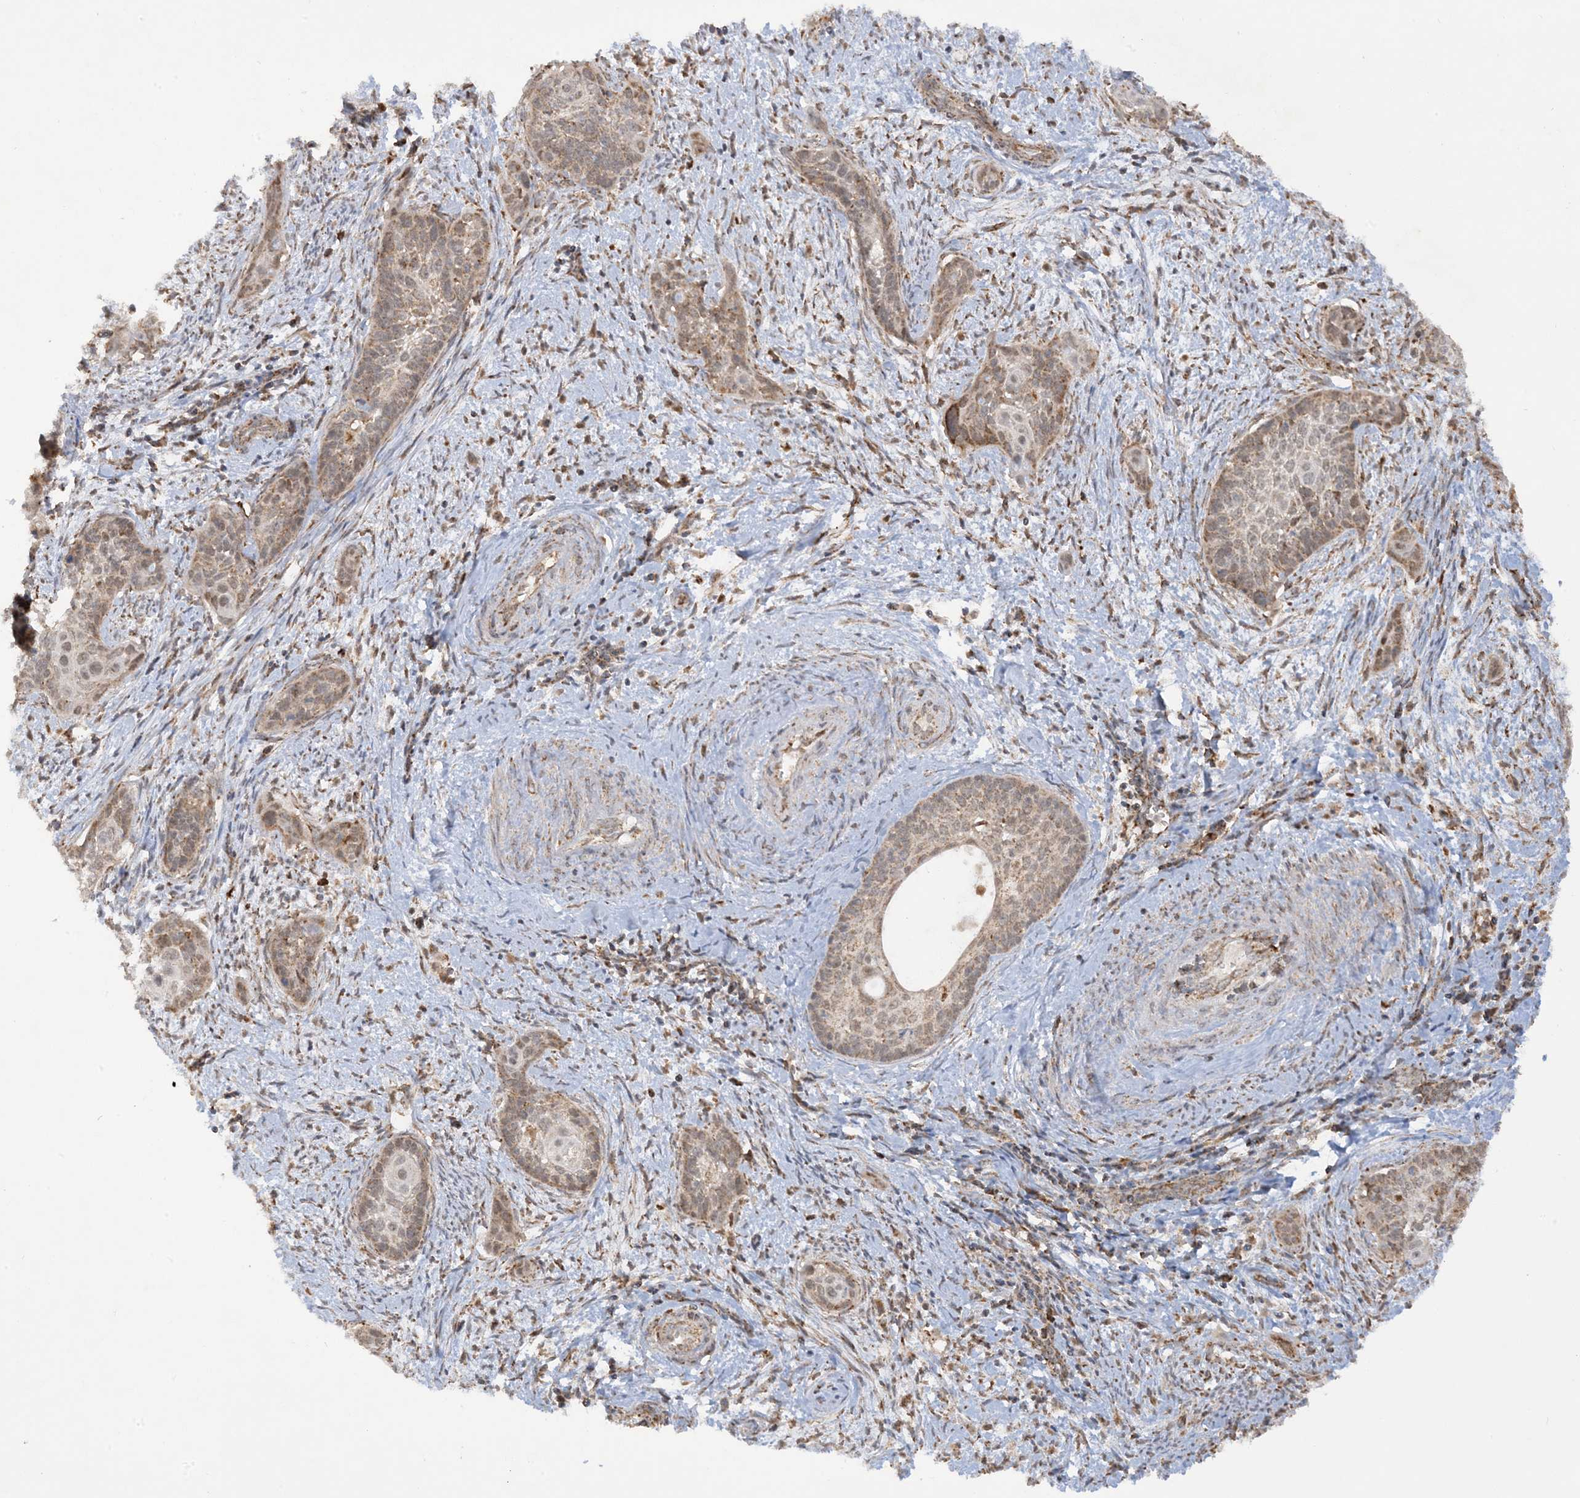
{"staining": {"intensity": "moderate", "quantity": ">75%", "location": "cytoplasmic/membranous,nuclear"}, "tissue": "cervical cancer", "cell_type": "Tumor cells", "image_type": "cancer", "snomed": [{"axis": "morphology", "description": "Squamous cell carcinoma, NOS"}, {"axis": "topography", "description": "Cervix"}], "caption": "Squamous cell carcinoma (cervical) stained with a brown dye reveals moderate cytoplasmic/membranous and nuclear positive expression in about >75% of tumor cells.", "gene": "NDUFAF3", "patient": {"sex": "female", "age": 33}}